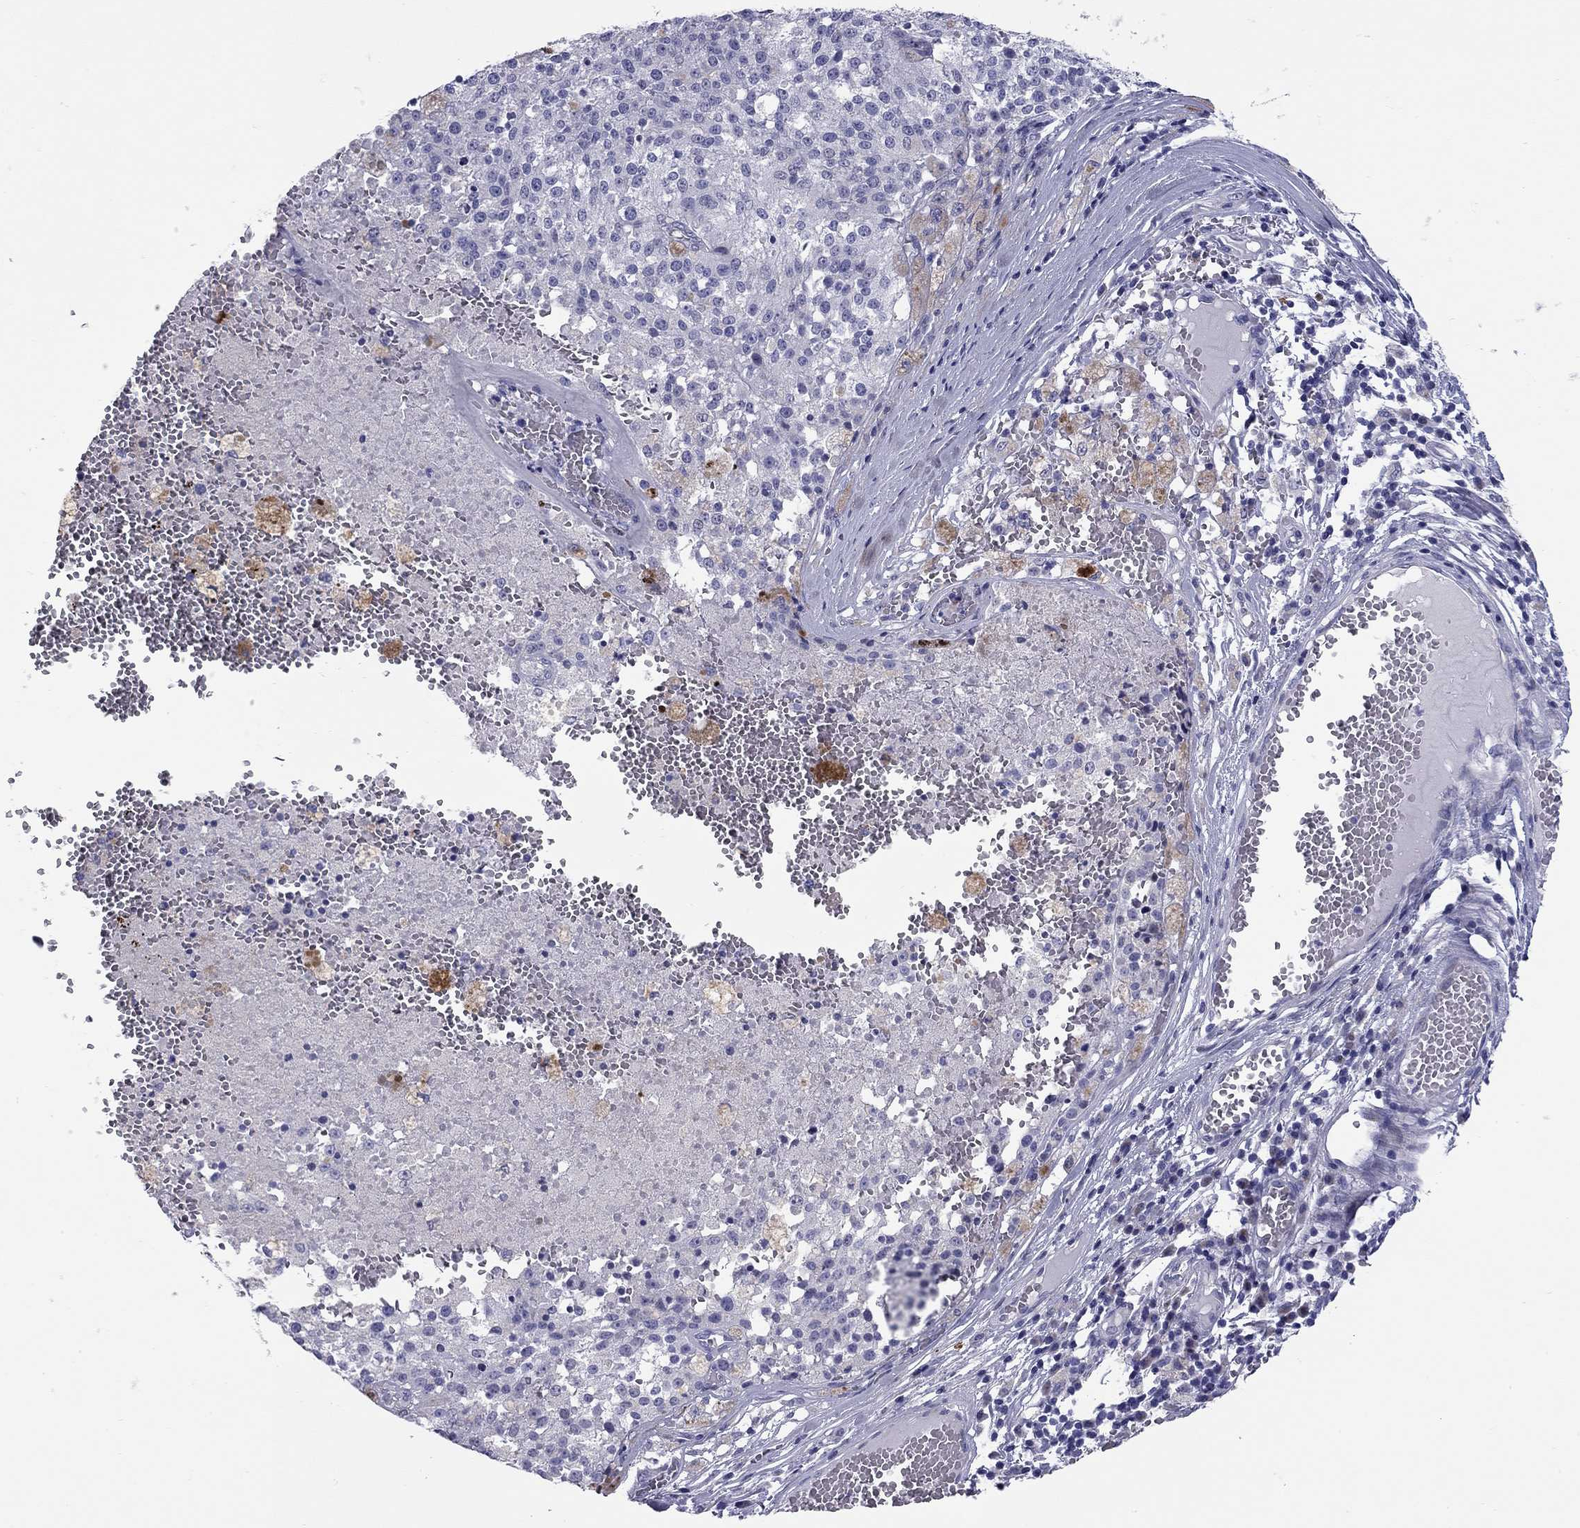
{"staining": {"intensity": "negative", "quantity": "none", "location": "none"}, "tissue": "melanoma", "cell_type": "Tumor cells", "image_type": "cancer", "snomed": [{"axis": "morphology", "description": "Malignant melanoma, Metastatic site"}, {"axis": "topography", "description": "Lymph node"}], "caption": "Immunohistochemistry photomicrograph of neoplastic tissue: malignant melanoma (metastatic site) stained with DAB shows no significant protein staining in tumor cells.", "gene": "C8orf88", "patient": {"sex": "female", "age": 64}}